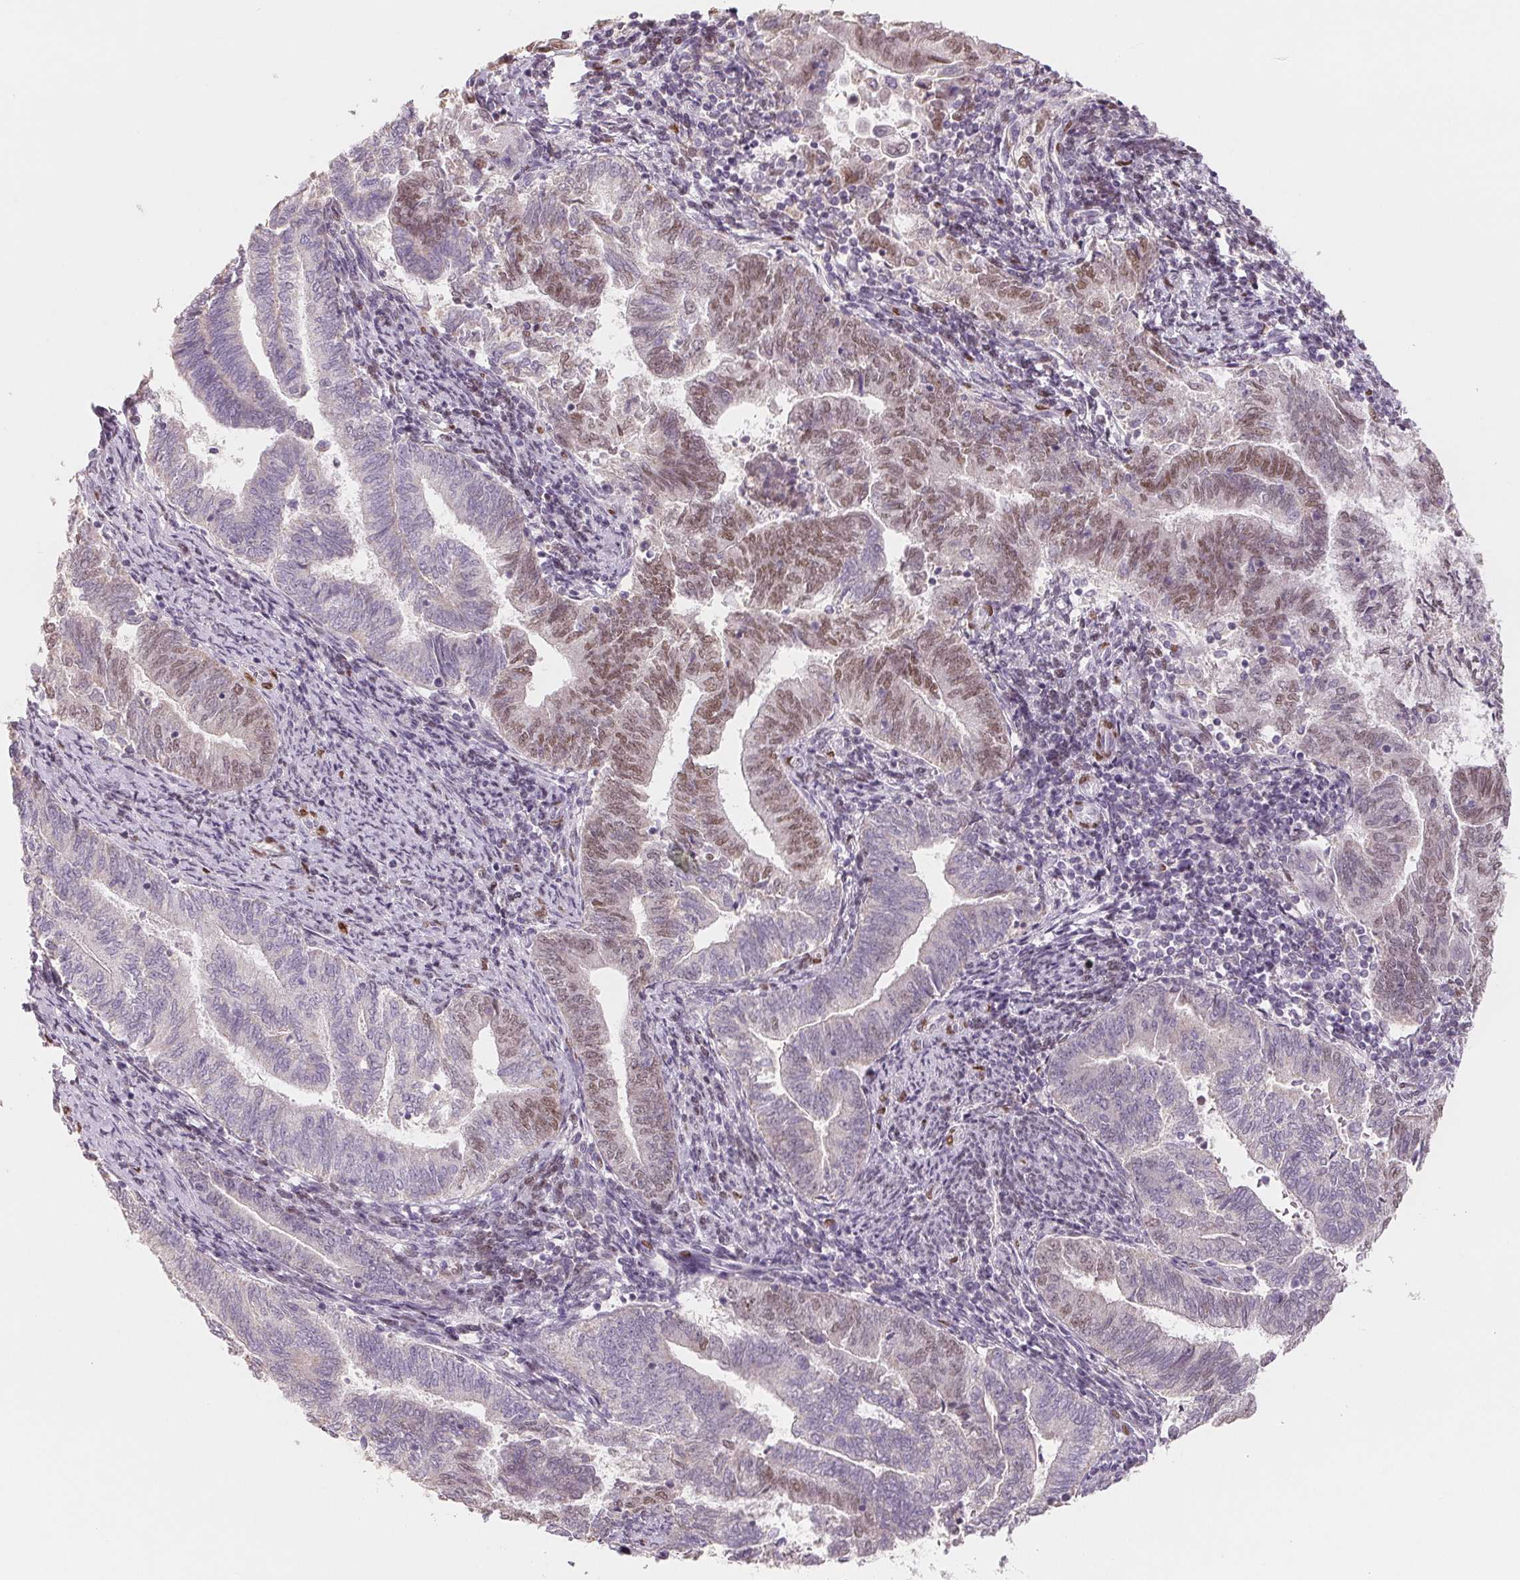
{"staining": {"intensity": "moderate", "quantity": "<25%", "location": "nuclear"}, "tissue": "endometrial cancer", "cell_type": "Tumor cells", "image_type": "cancer", "snomed": [{"axis": "morphology", "description": "Adenocarcinoma, NOS"}, {"axis": "topography", "description": "Endometrium"}], "caption": "A low amount of moderate nuclear staining is identified in about <25% of tumor cells in adenocarcinoma (endometrial) tissue. The staining was performed using DAB to visualize the protein expression in brown, while the nuclei were stained in blue with hematoxylin (Magnification: 20x).", "gene": "SMARCD3", "patient": {"sex": "female", "age": 65}}